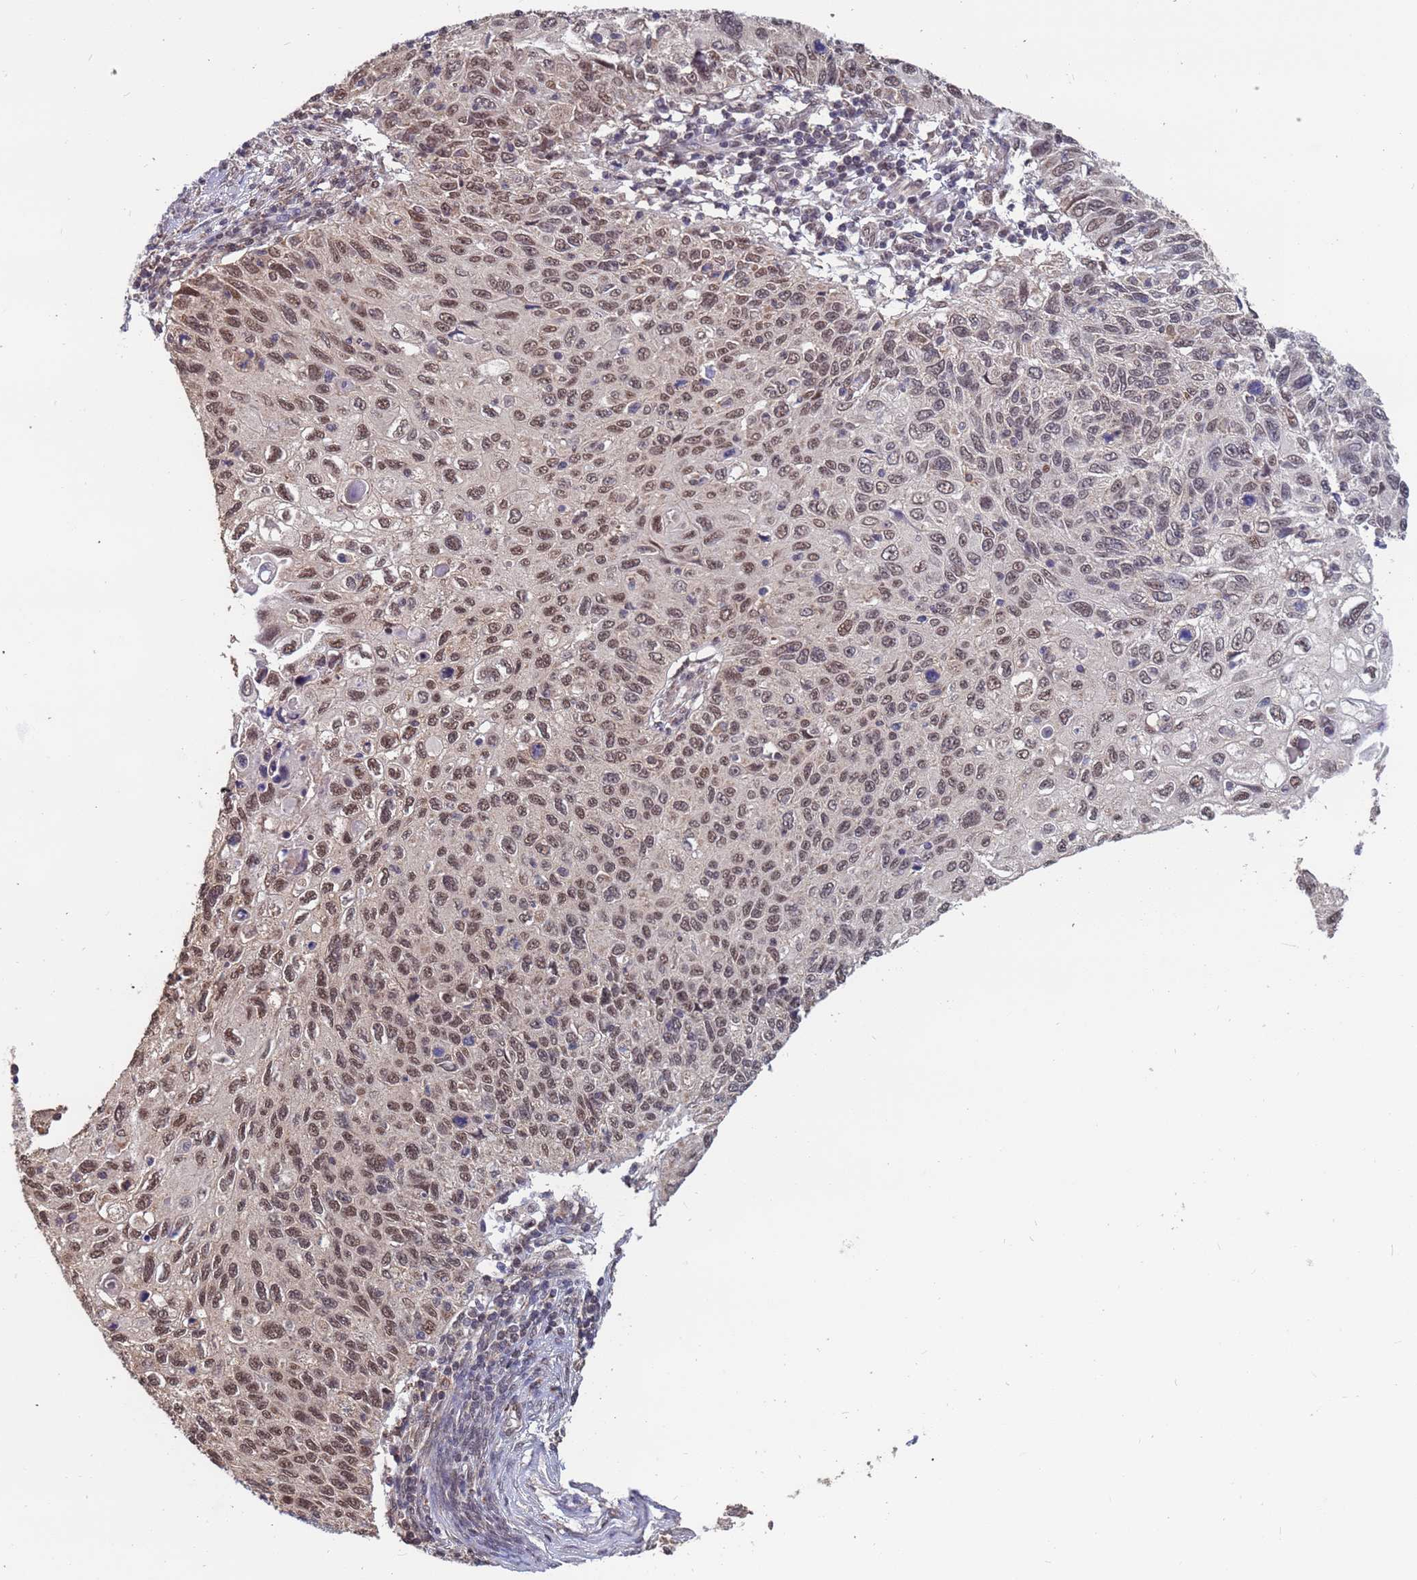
{"staining": {"intensity": "moderate", "quantity": ">75%", "location": "nuclear"}, "tissue": "cervical cancer", "cell_type": "Tumor cells", "image_type": "cancer", "snomed": [{"axis": "morphology", "description": "Squamous cell carcinoma, NOS"}, {"axis": "topography", "description": "Cervix"}], "caption": "There is medium levels of moderate nuclear expression in tumor cells of squamous cell carcinoma (cervical), as demonstrated by immunohistochemical staining (brown color).", "gene": "DENND2B", "patient": {"sex": "female", "age": 70}}